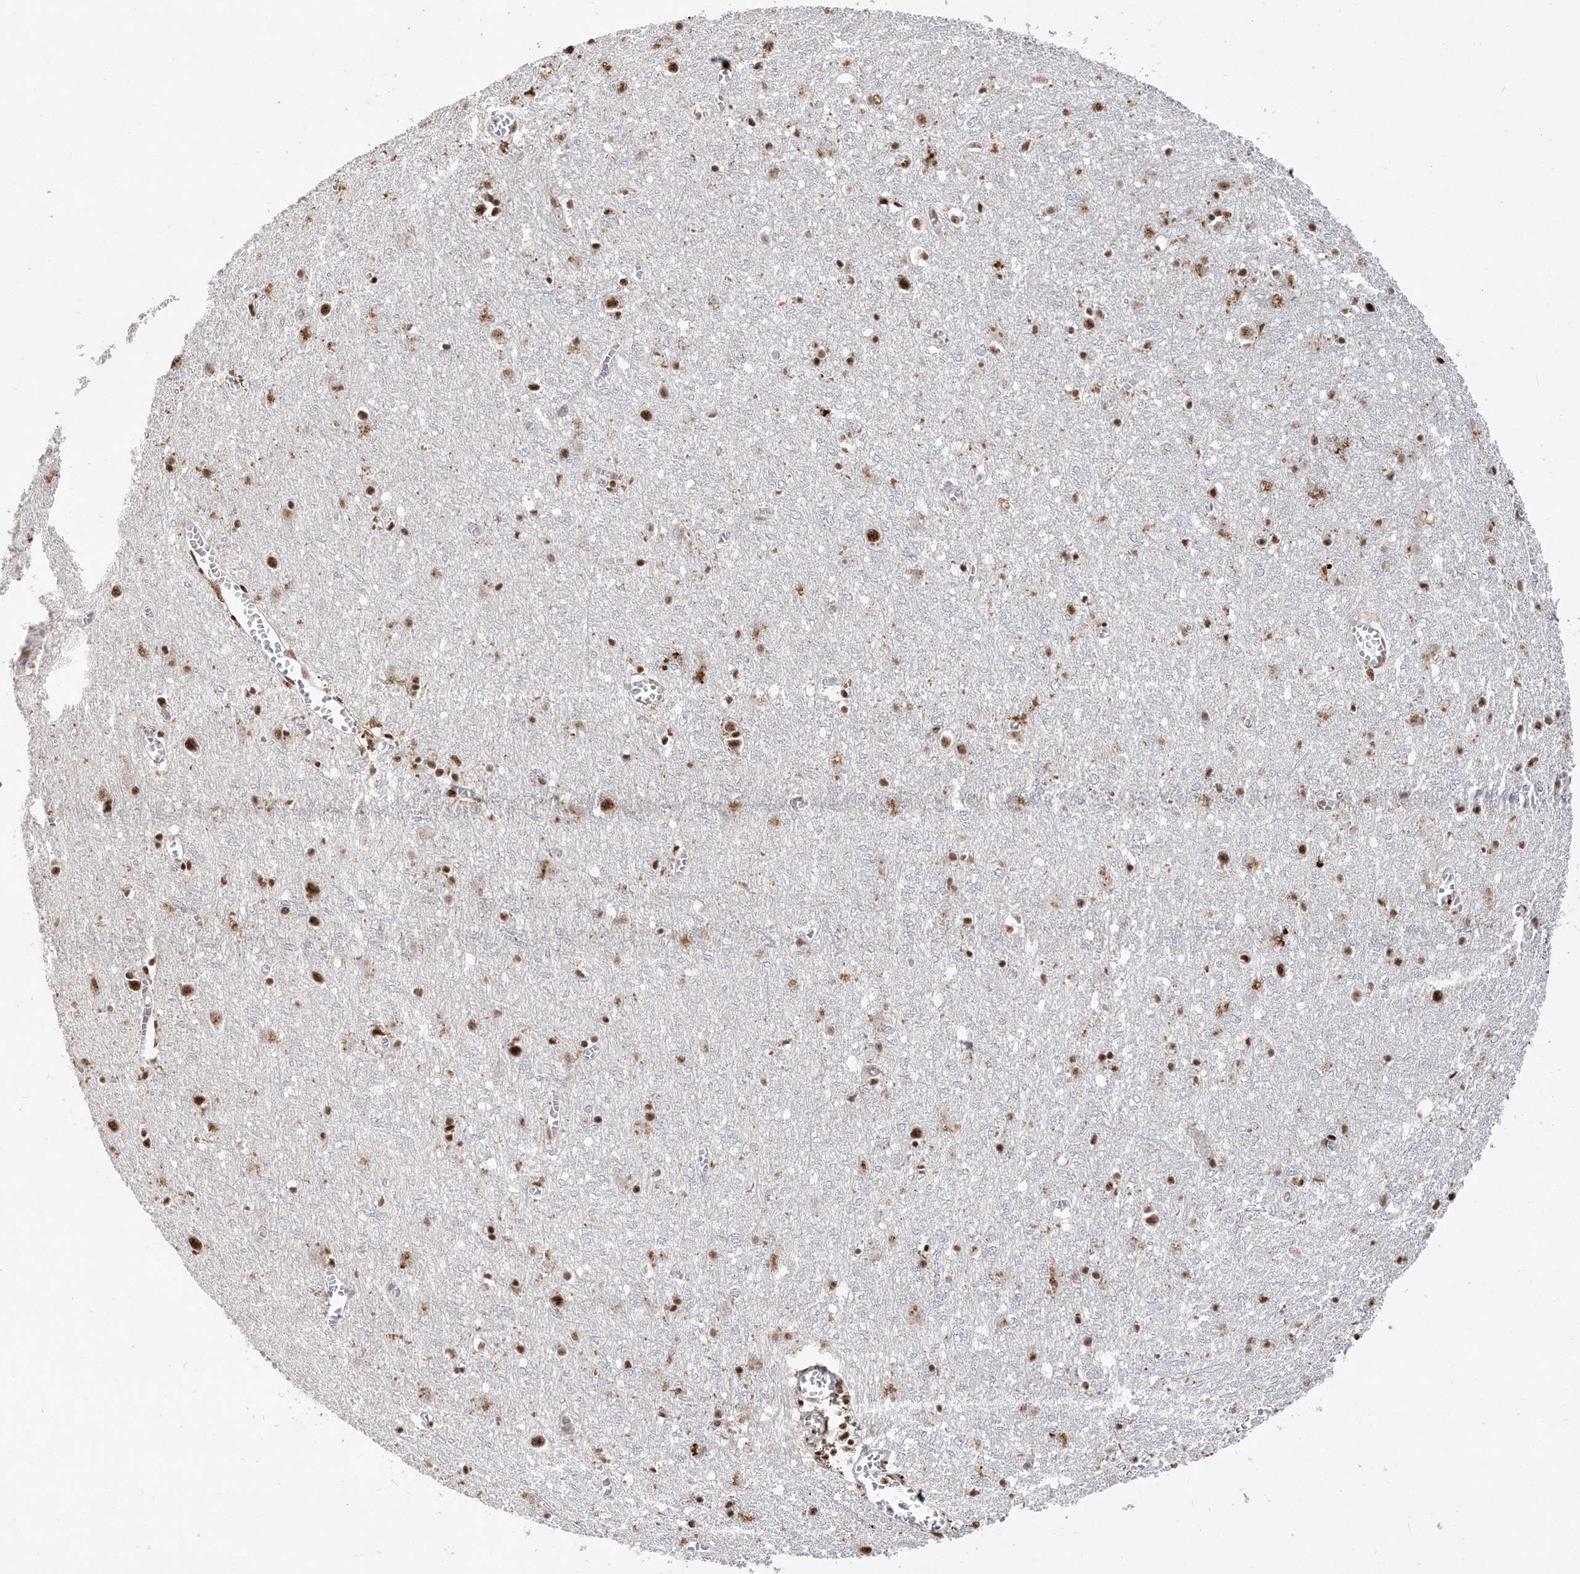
{"staining": {"intensity": "strong", "quantity": ">75%", "location": "nuclear"}, "tissue": "cerebral cortex", "cell_type": "Endothelial cells", "image_type": "normal", "snomed": [{"axis": "morphology", "description": "Normal tissue, NOS"}, {"axis": "topography", "description": "Cerebral cortex"}], "caption": "Benign cerebral cortex displays strong nuclear positivity in about >75% of endothelial cells, visualized by immunohistochemistry. (brown staining indicates protein expression, while blue staining denotes nuclei).", "gene": "RBM17", "patient": {"sex": "female", "age": 64}}